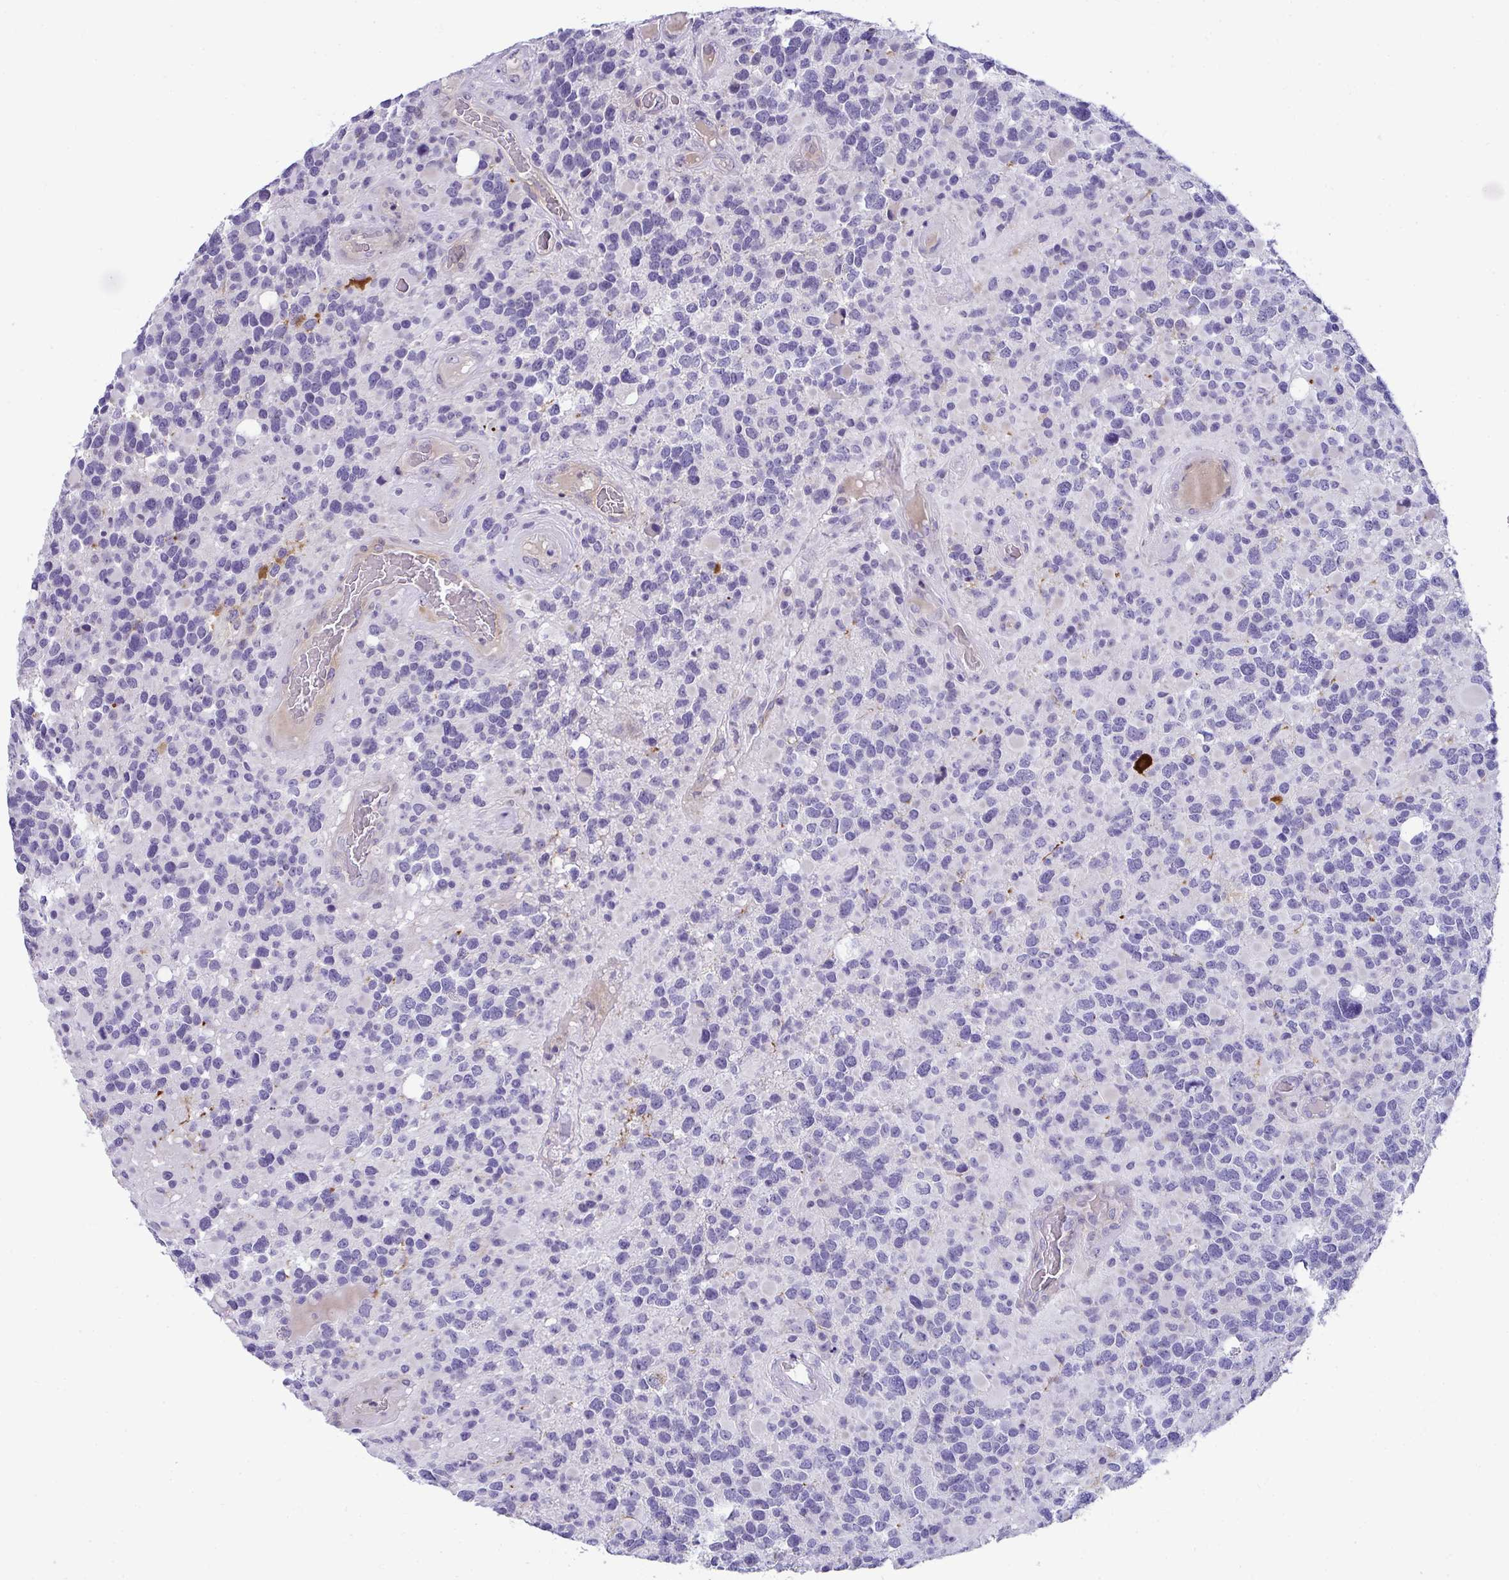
{"staining": {"intensity": "negative", "quantity": "none", "location": "none"}, "tissue": "glioma", "cell_type": "Tumor cells", "image_type": "cancer", "snomed": [{"axis": "morphology", "description": "Glioma, malignant, High grade"}, {"axis": "topography", "description": "Brain"}], "caption": "Malignant glioma (high-grade) stained for a protein using immunohistochemistry exhibits no positivity tumor cells.", "gene": "AK5", "patient": {"sex": "female", "age": 40}}